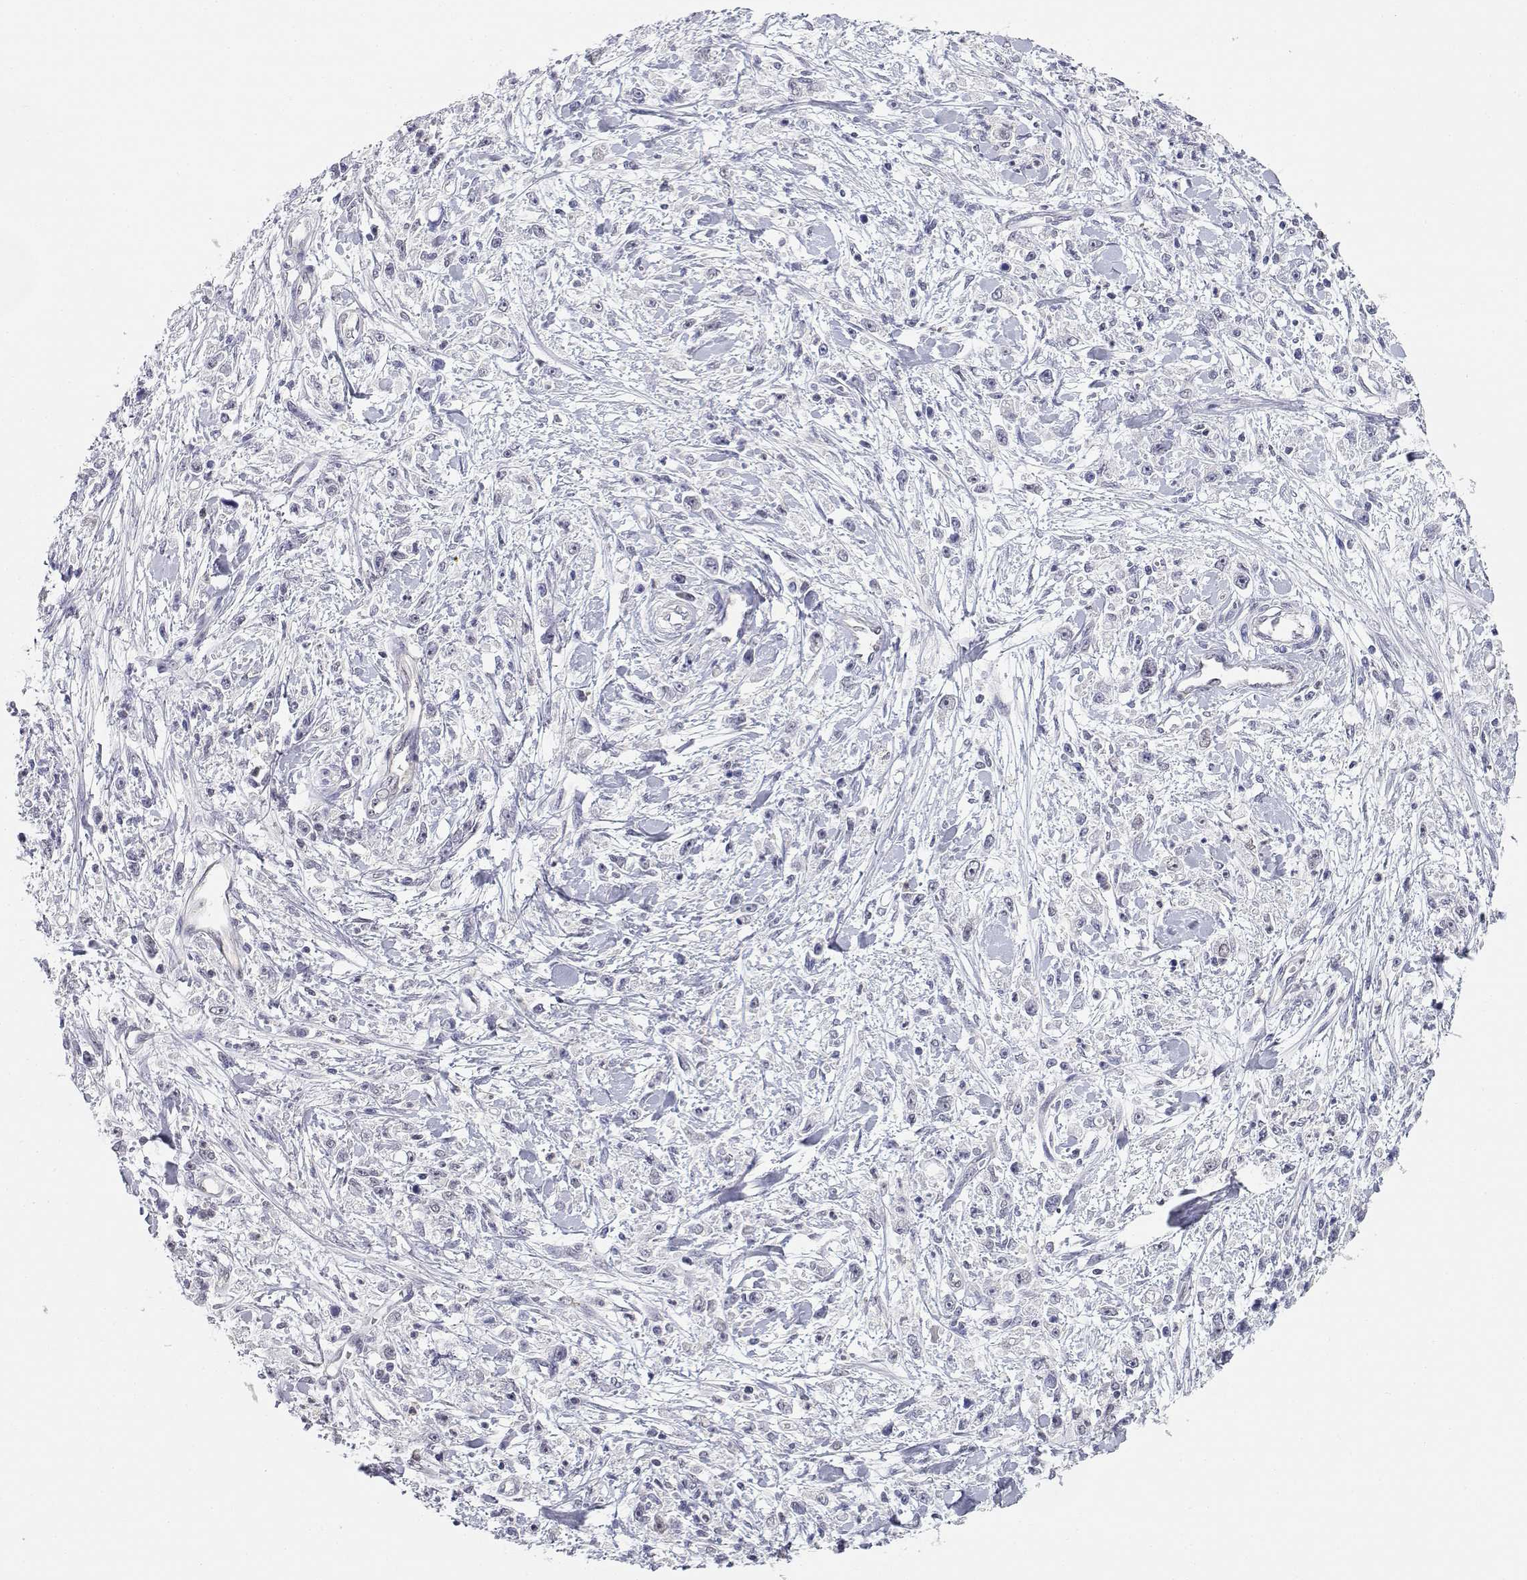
{"staining": {"intensity": "negative", "quantity": "none", "location": "none"}, "tissue": "stomach cancer", "cell_type": "Tumor cells", "image_type": "cancer", "snomed": [{"axis": "morphology", "description": "Adenocarcinoma, NOS"}, {"axis": "topography", "description": "Stomach"}], "caption": "DAB (3,3'-diaminobenzidine) immunohistochemical staining of human adenocarcinoma (stomach) reveals no significant positivity in tumor cells.", "gene": "ADA", "patient": {"sex": "female", "age": 59}}